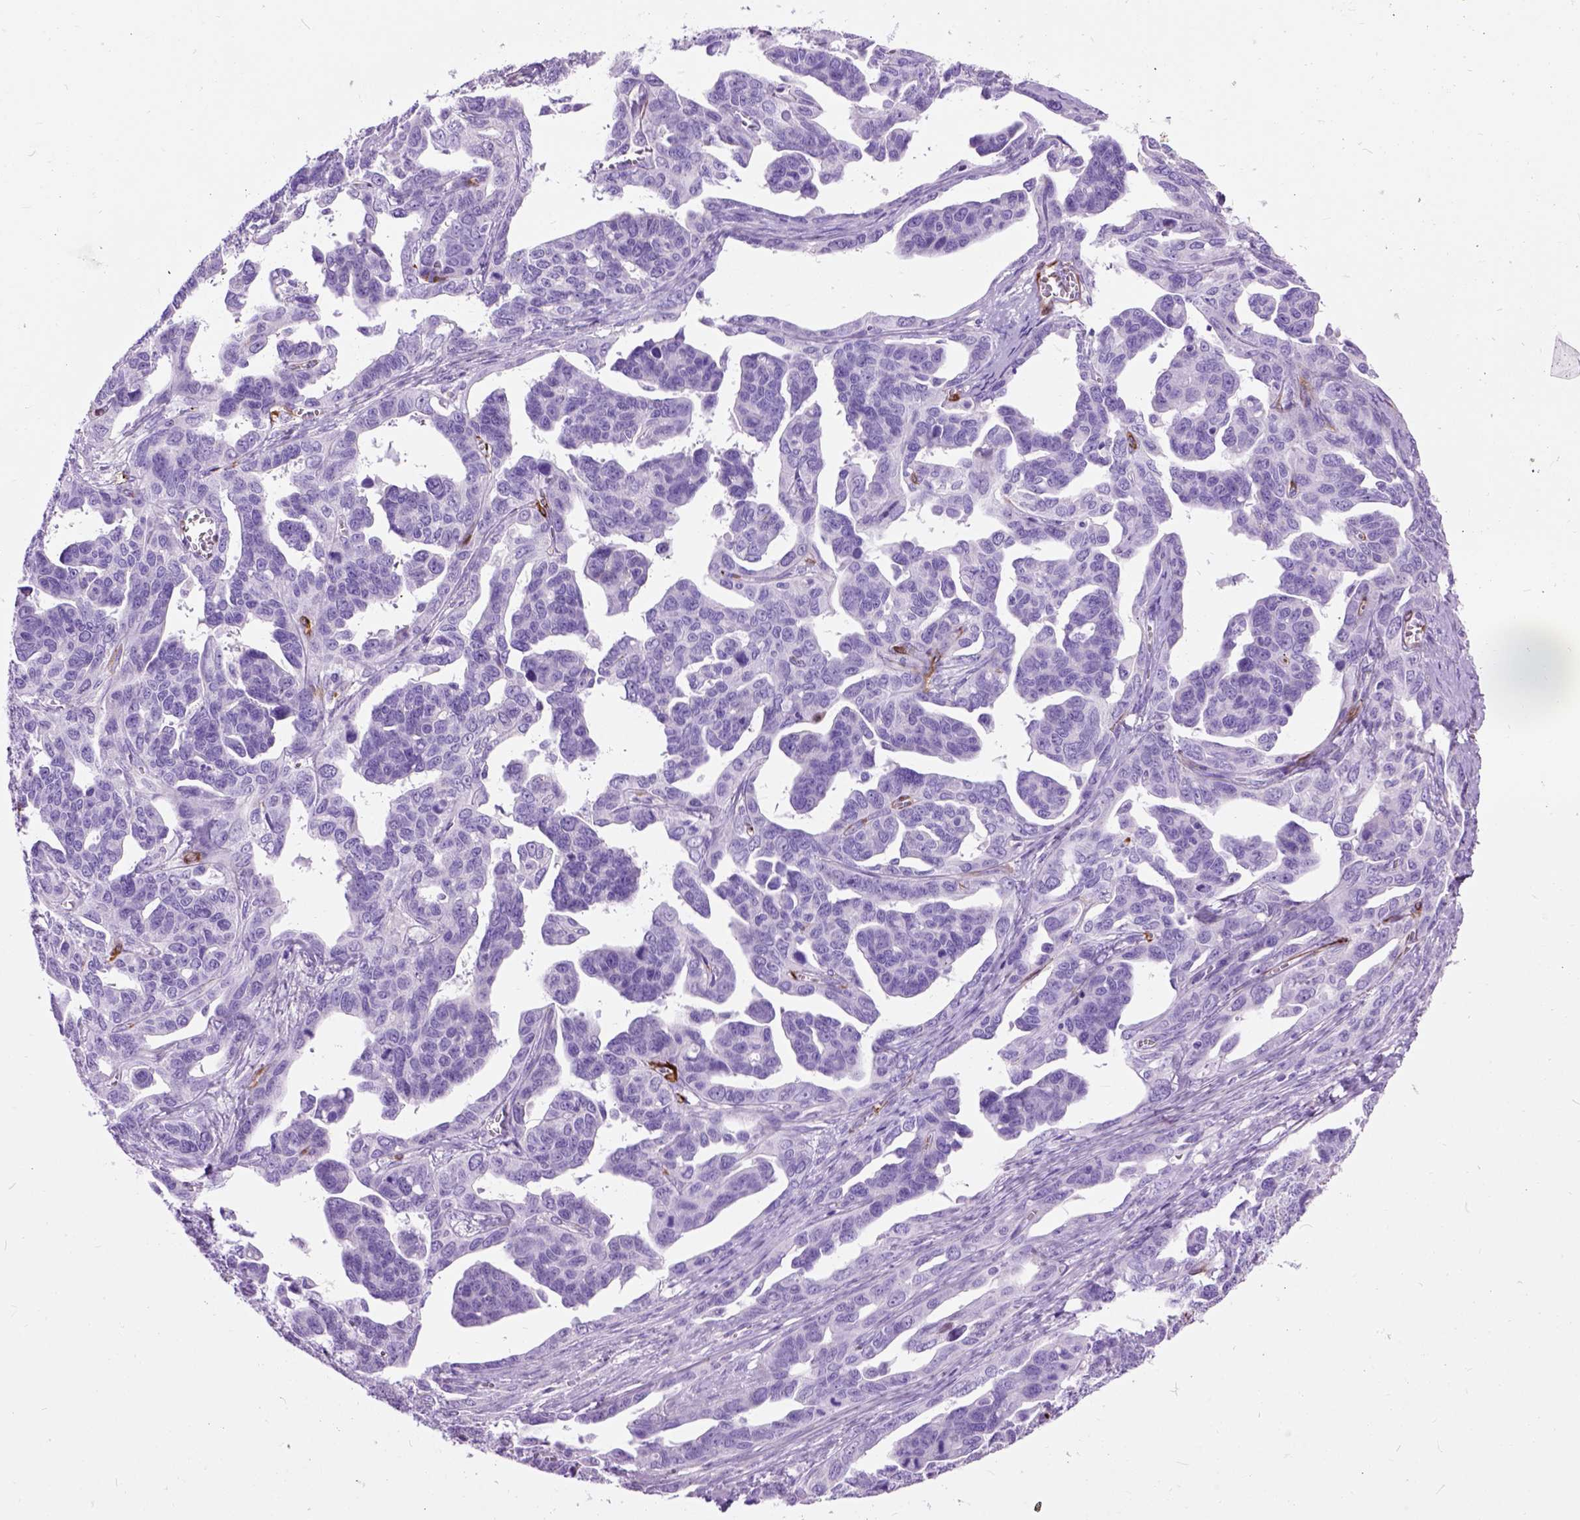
{"staining": {"intensity": "negative", "quantity": "none", "location": "none"}, "tissue": "ovarian cancer", "cell_type": "Tumor cells", "image_type": "cancer", "snomed": [{"axis": "morphology", "description": "Cystadenocarcinoma, serous, NOS"}, {"axis": "topography", "description": "Ovary"}], "caption": "This photomicrograph is of serous cystadenocarcinoma (ovarian) stained with IHC to label a protein in brown with the nuclei are counter-stained blue. There is no positivity in tumor cells.", "gene": "MAPT", "patient": {"sex": "female", "age": 69}}